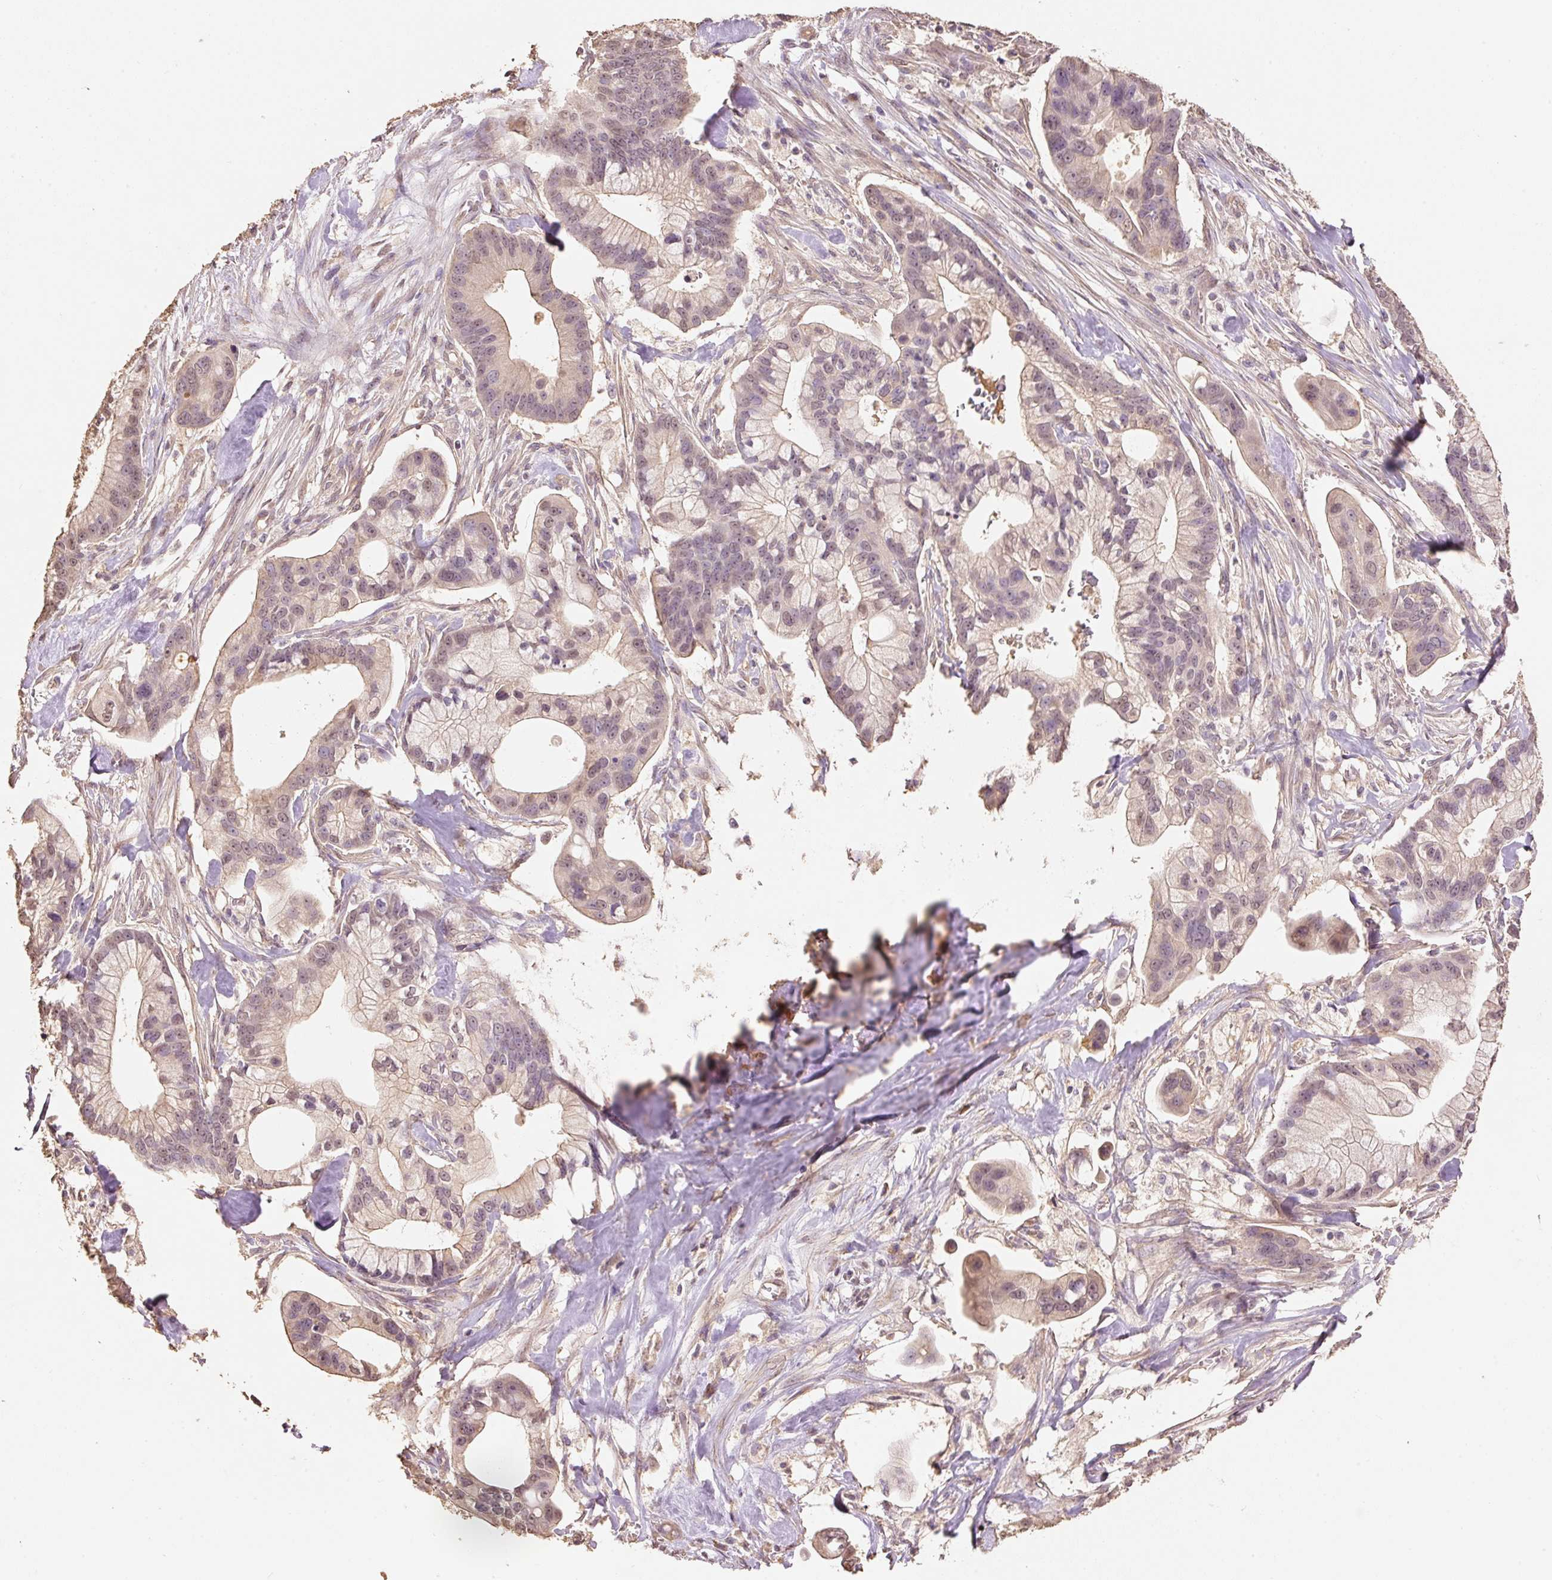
{"staining": {"intensity": "weak", "quantity": ">75%", "location": "cytoplasmic/membranous,nuclear"}, "tissue": "pancreatic cancer", "cell_type": "Tumor cells", "image_type": "cancer", "snomed": [{"axis": "morphology", "description": "Adenocarcinoma, NOS"}, {"axis": "topography", "description": "Pancreas"}], "caption": "The micrograph demonstrates immunohistochemical staining of adenocarcinoma (pancreatic). There is weak cytoplasmic/membranous and nuclear staining is seen in about >75% of tumor cells.", "gene": "HERC2", "patient": {"sex": "male", "age": 68}}